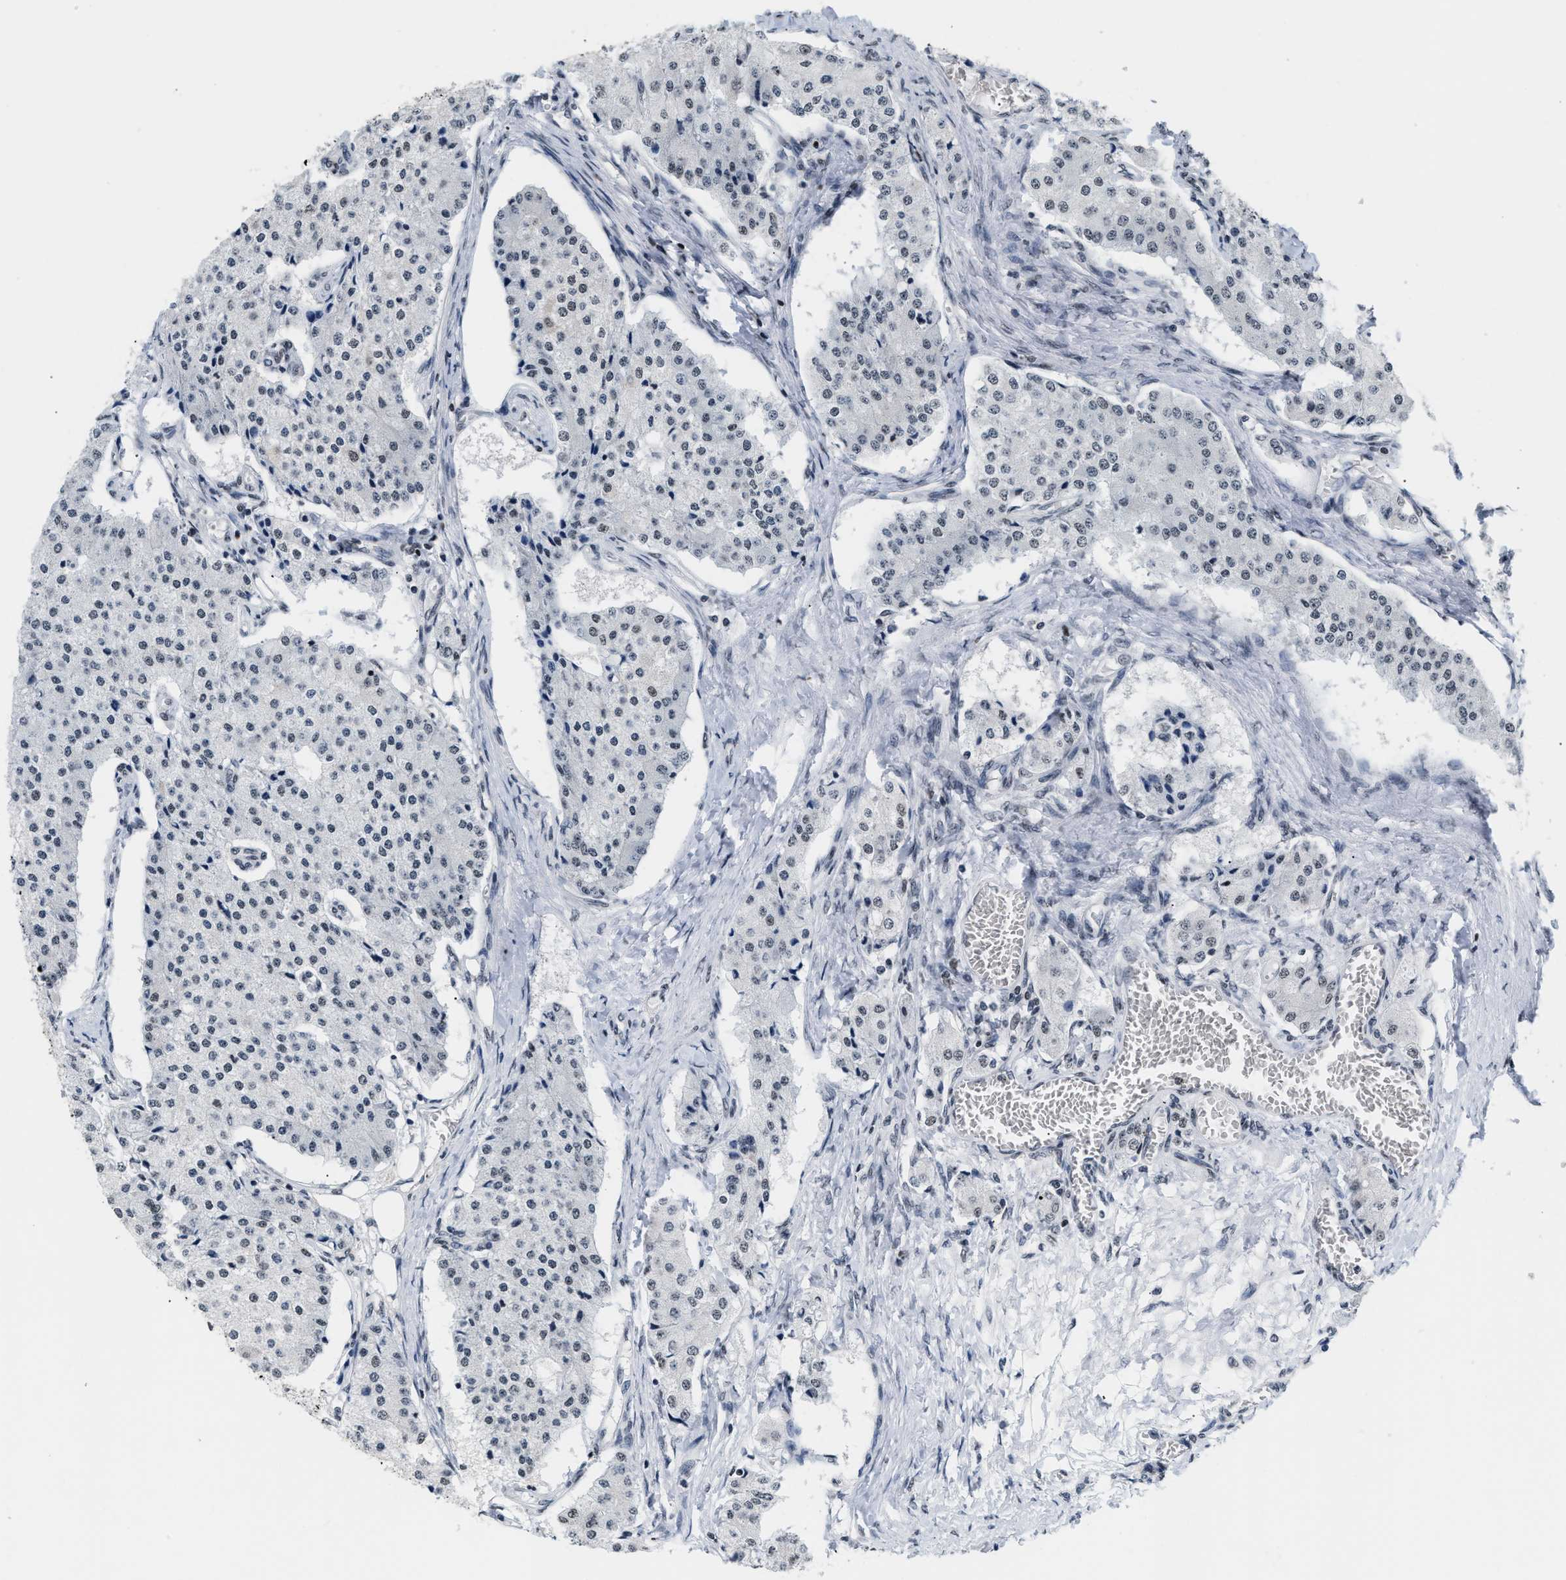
{"staining": {"intensity": "weak", "quantity": "<25%", "location": "nuclear"}, "tissue": "carcinoid", "cell_type": "Tumor cells", "image_type": "cancer", "snomed": [{"axis": "morphology", "description": "Carcinoid, malignant, NOS"}, {"axis": "topography", "description": "Colon"}], "caption": "Immunohistochemistry of carcinoid demonstrates no expression in tumor cells.", "gene": "RAF1", "patient": {"sex": "female", "age": 52}}